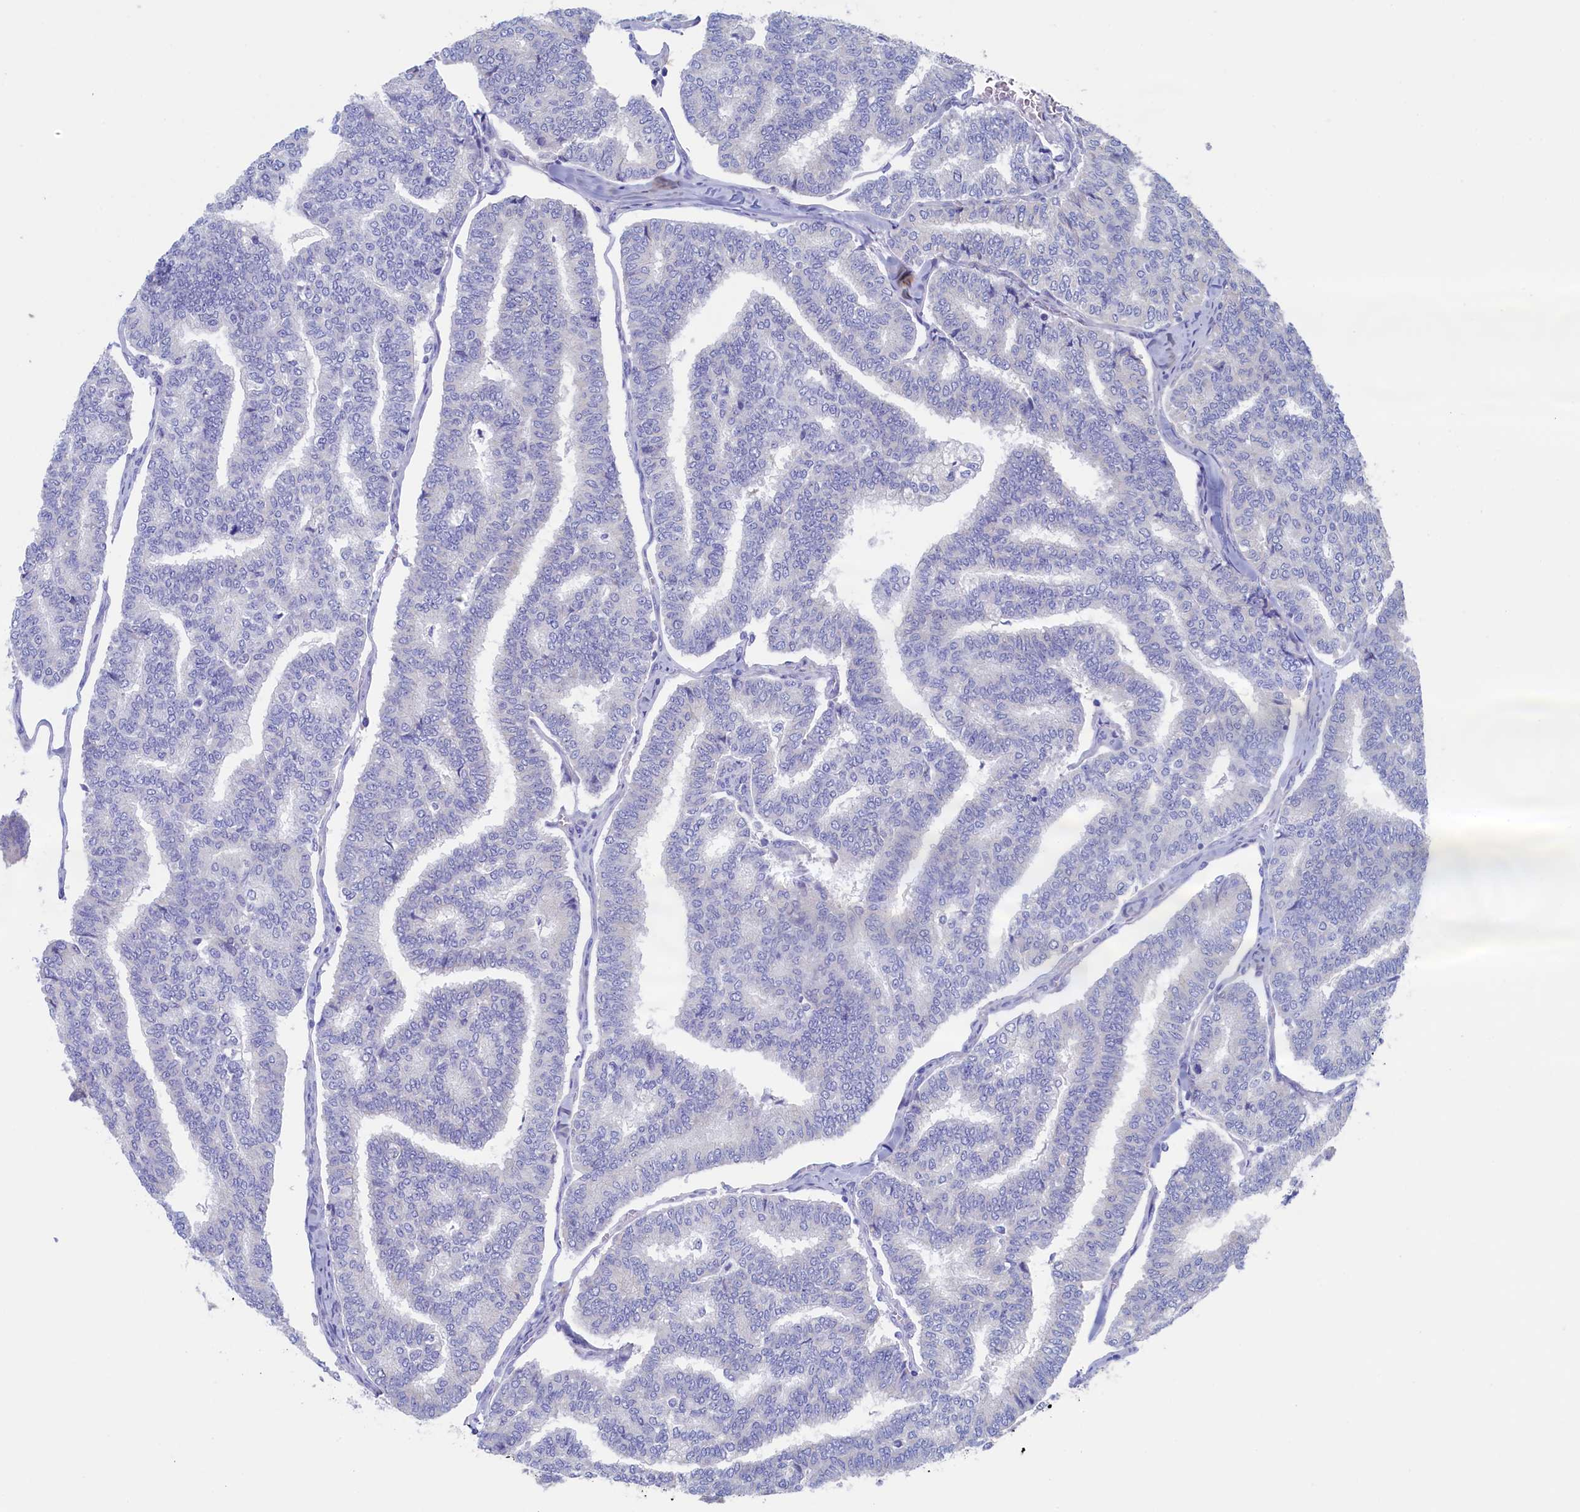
{"staining": {"intensity": "negative", "quantity": "none", "location": "none"}, "tissue": "thyroid cancer", "cell_type": "Tumor cells", "image_type": "cancer", "snomed": [{"axis": "morphology", "description": "Papillary adenocarcinoma, NOS"}, {"axis": "topography", "description": "Thyroid gland"}], "caption": "The immunohistochemistry image has no significant expression in tumor cells of thyroid cancer tissue.", "gene": "CBLIF", "patient": {"sex": "female", "age": 35}}